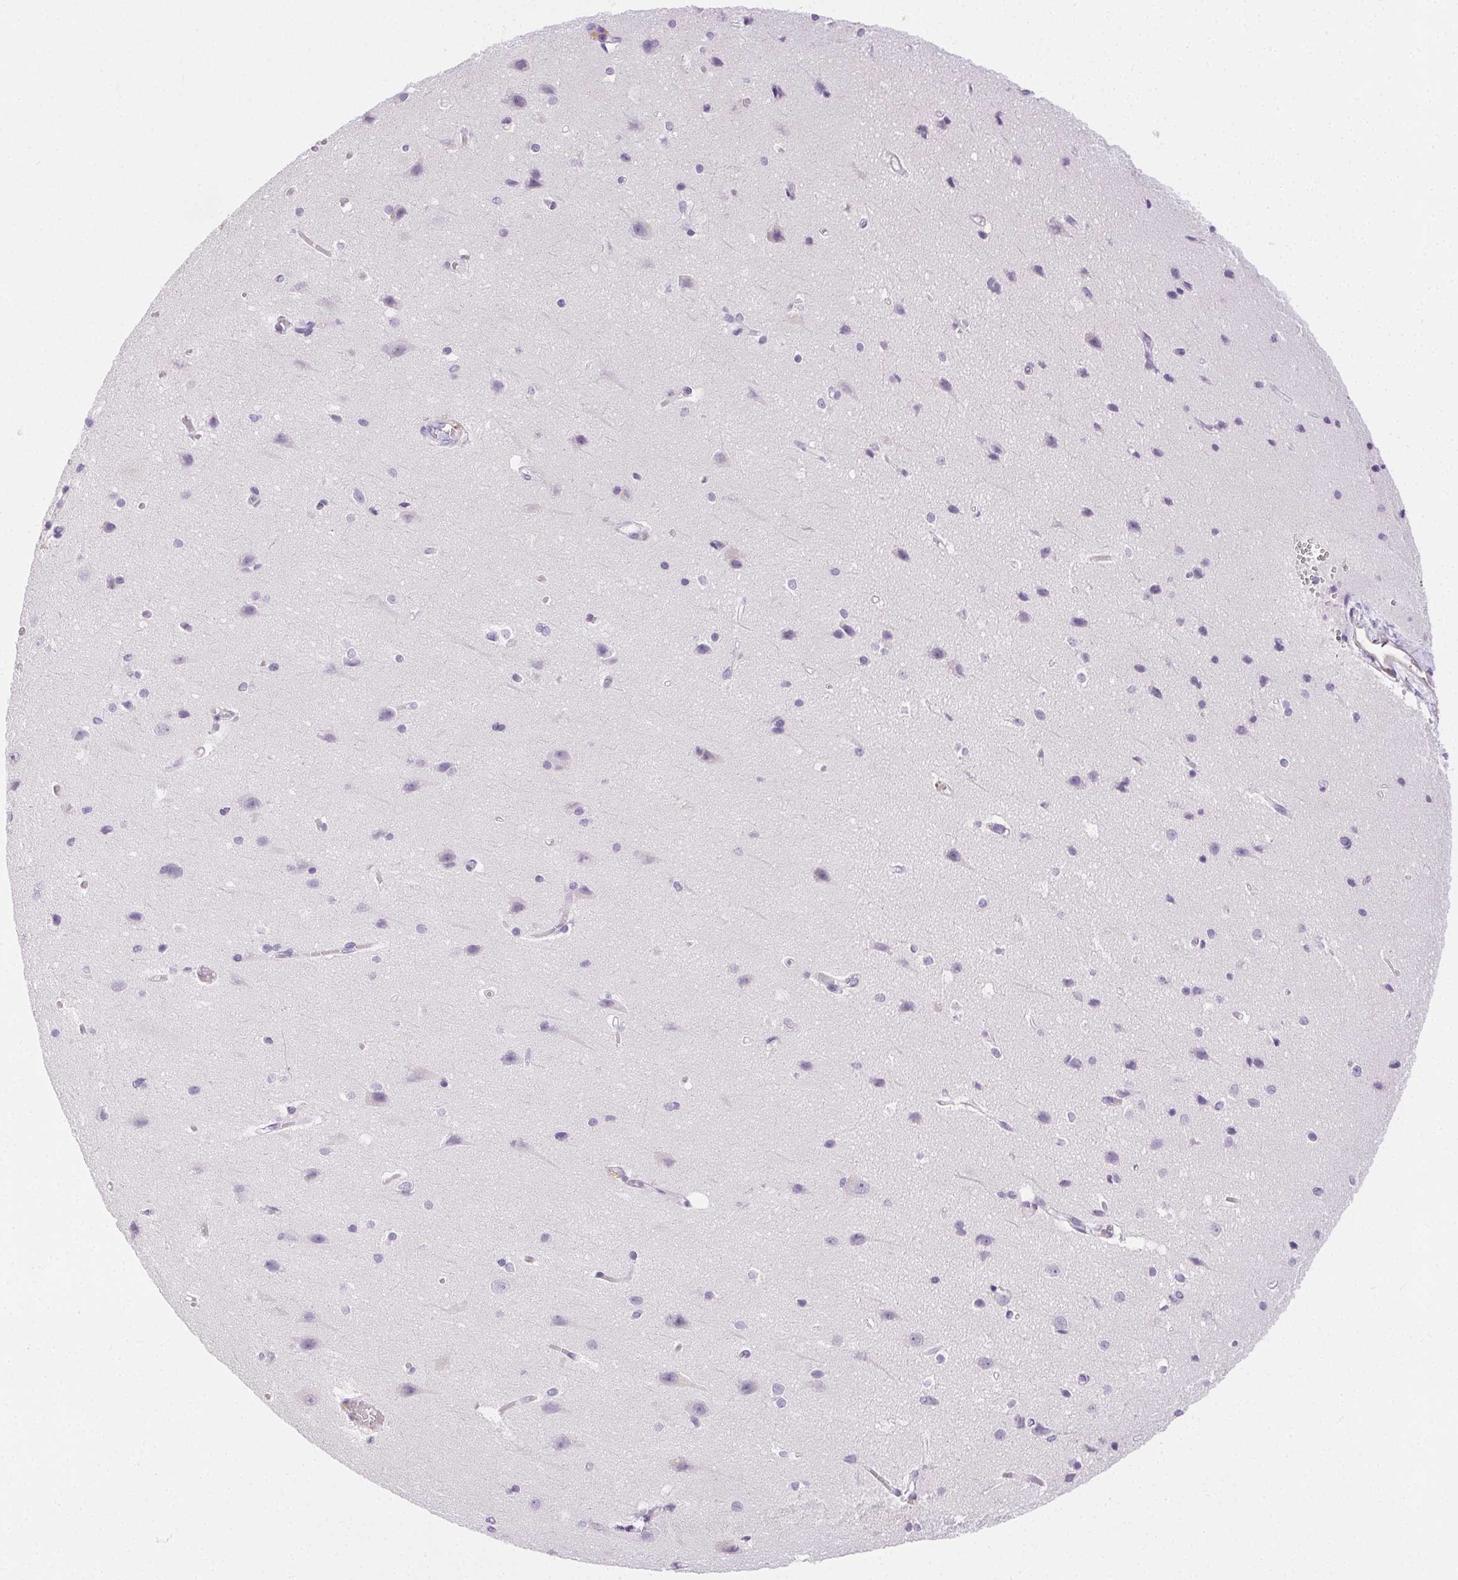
{"staining": {"intensity": "negative", "quantity": "none", "location": "none"}, "tissue": "cerebral cortex", "cell_type": "Endothelial cells", "image_type": "normal", "snomed": [{"axis": "morphology", "description": "Normal tissue, NOS"}, {"axis": "topography", "description": "Cerebral cortex"}], "caption": "Immunohistochemical staining of unremarkable human cerebral cortex demonstrates no significant staining in endothelial cells. Brightfield microscopy of immunohistochemistry stained with DAB (3,3'-diaminobenzidine) (brown) and hematoxylin (blue), captured at high magnification.", "gene": "C20orf85", "patient": {"sex": "male", "age": 37}}